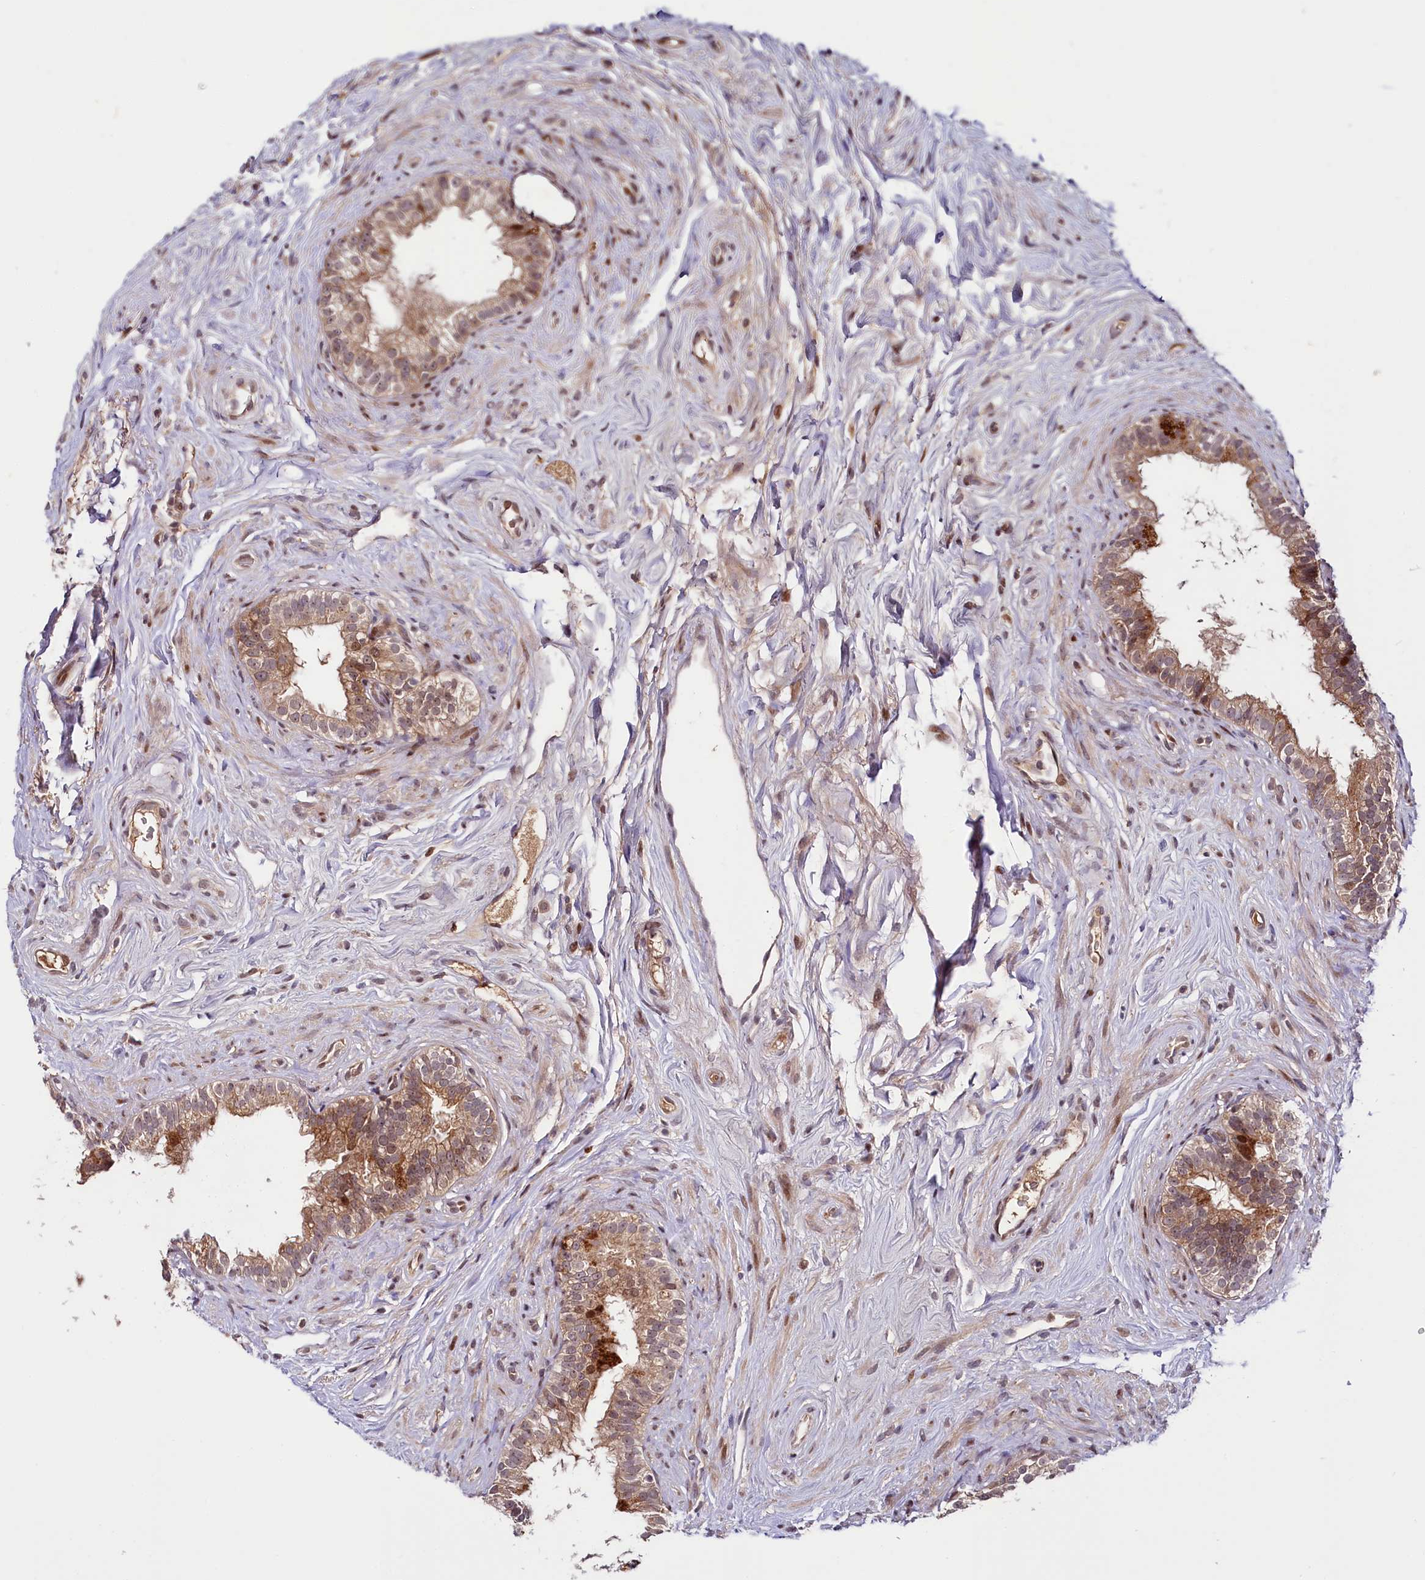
{"staining": {"intensity": "strong", "quantity": "<25%", "location": "cytoplasmic/membranous,nuclear"}, "tissue": "epididymis", "cell_type": "Glandular cells", "image_type": "normal", "snomed": [{"axis": "morphology", "description": "Normal tissue, NOS"}, {"axis": "topography", "description": "Epididymis"}], "caption": "High-power microscopy captured an immunohistochemistry image of normal epididymis, revealing strong cytoplasmic/membranous,nuclear positivity in approximately <25% of glandular cells.", "gene": "N4BP2L1", "patient": {"sex": "male", "age": 84}}